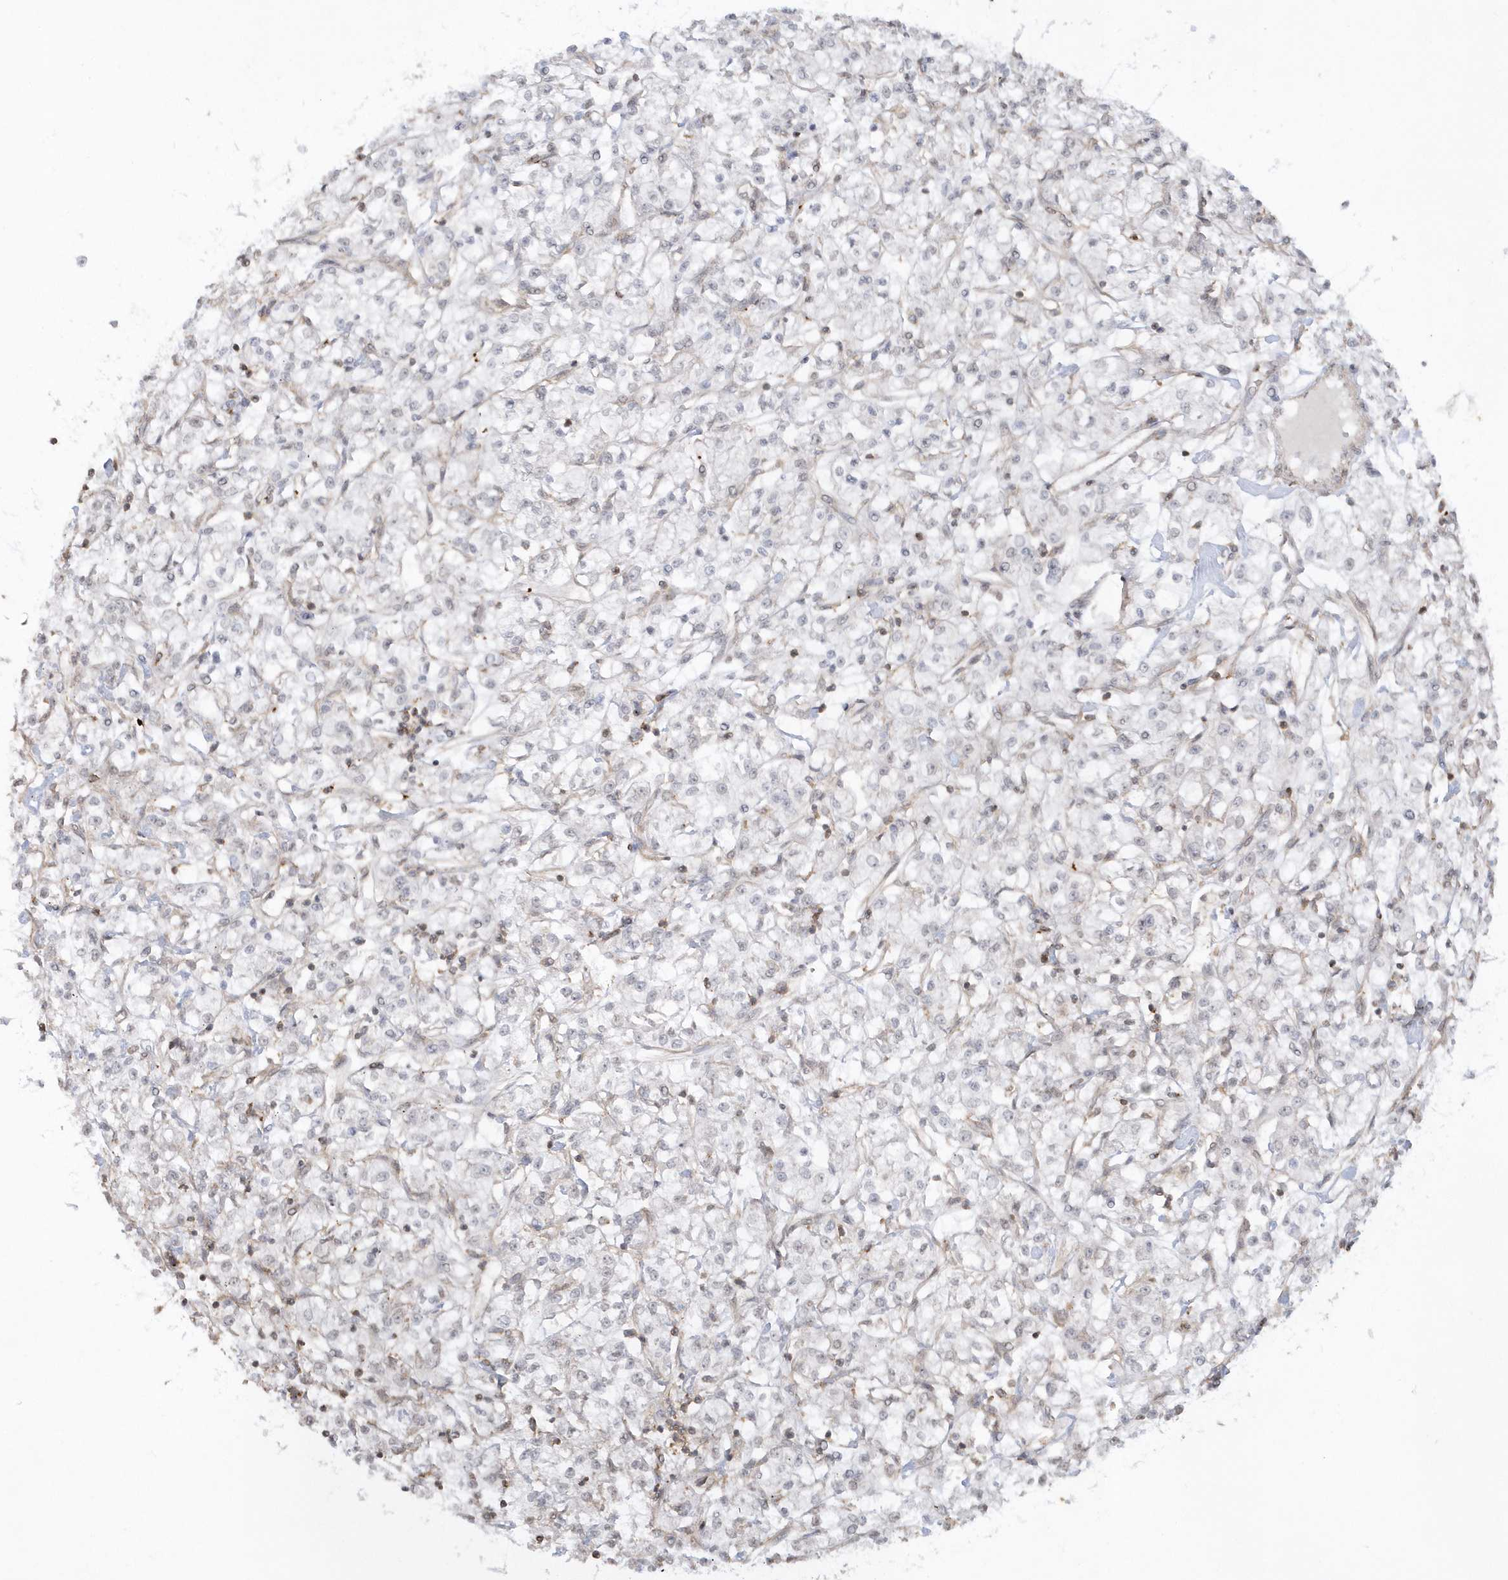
{"staining": {"intensity": "negative", "quantity": "none", "location": "none"}, "tissue": "renal cancer", "cell_type": "Tumor cells", "image_type": "cancer", "snomed": [{"axis": "morphology", "description": "Adenocarcinoma, NOS"}, {"axis": "topography", "description": "Kidney"}], "caption": "A high-resolution image shows immunohistochemistry (IHC) staining of renal adenocarcinoma, which displays no significant positivity in tumor cells.", "gene": "BSN", "patient": {"sex": "female", "age": 59}}